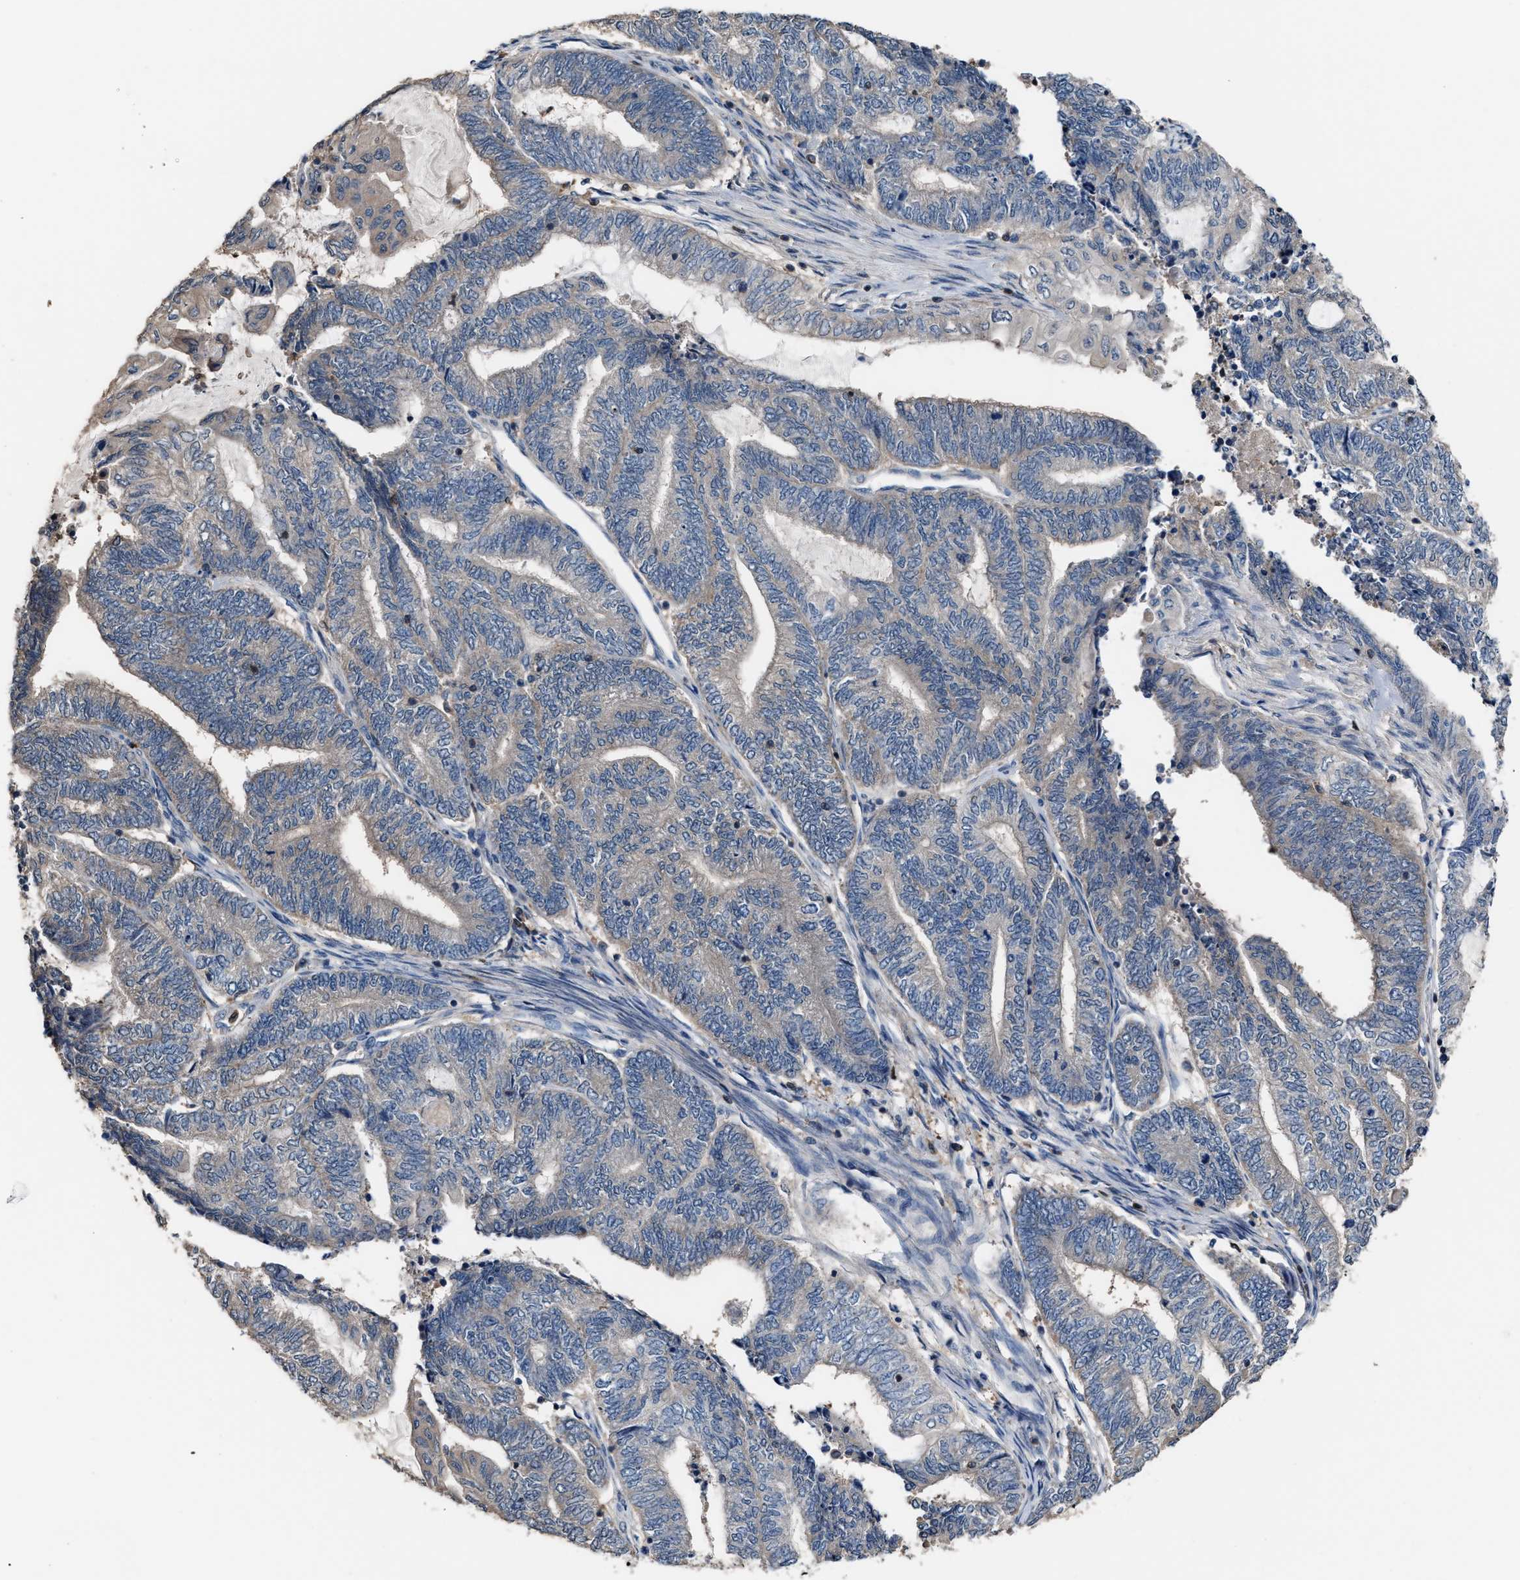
{"staining": {"intensity": "negative", "quantity": "none", "location": "none"}, "tissue": "endometrial cancer", "cell_type": "Tumor cells", "image_type": "cancer", "snomed": [{"axis": "morphology", "description": "Adenocarcinoma, NOS"}, {"axis": "topography", "description": "Uterus"}, {"axis": "topography", "description": "Endometrium"}], "caption": "DAB immunohistochemical staining of endometrial cancer (adenocarcinoma) shows no significant expression in tumor cells.", "gene": "MTPN", "patient": {"sex": "female", "age": 70}}